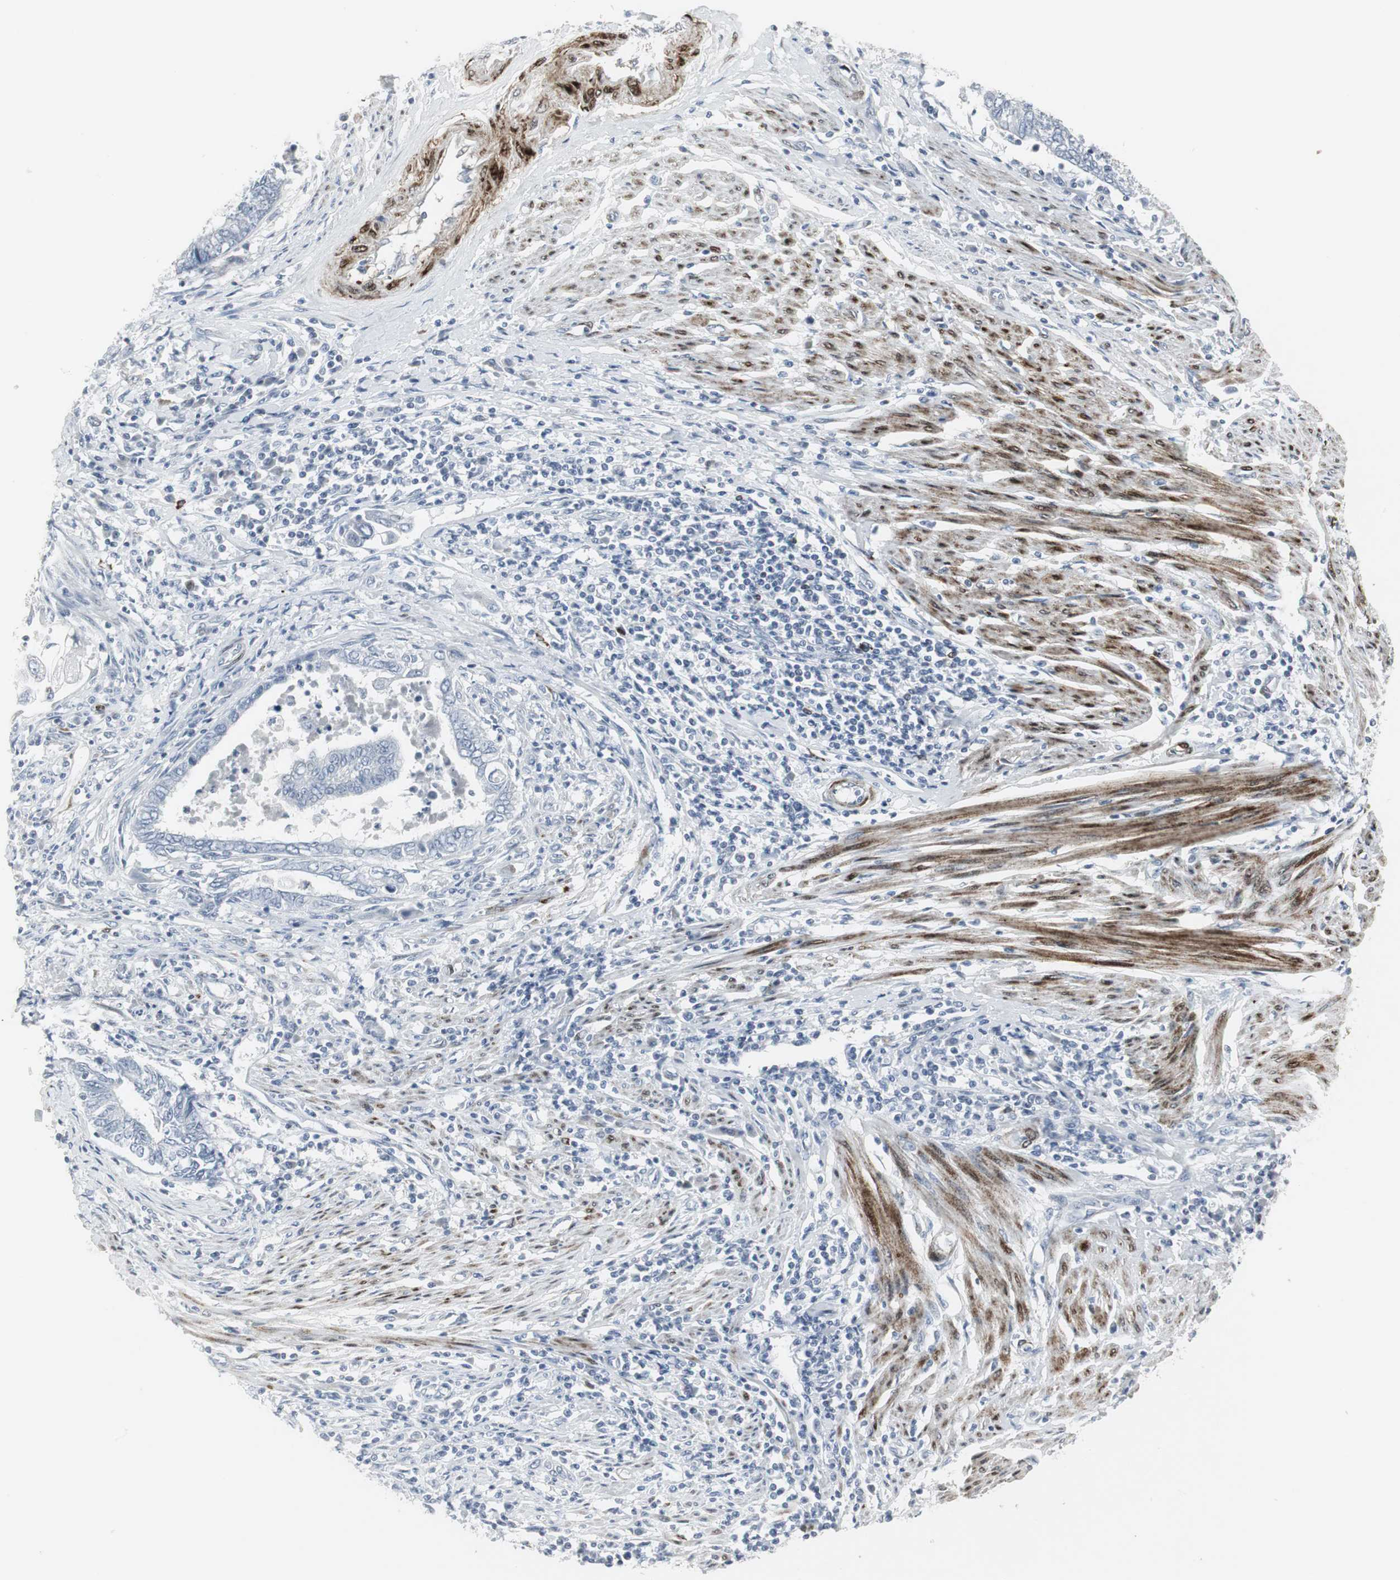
{"staining": {"intensity": "moderate", "quantity": "25%-75%", "location": "cytoplasmic/membranous"}, "tissue": "endometrial cancer", "cell_type": "Tumor cells", "image_type": "cancer", "snomed": [{"axis": "morphology", "description": "Adenocarcinoma, NOS"}, {"axis": "topography", "description": "Uterus"}, {"axis": "topography", "description": "Endometrium"}], "caption": "This photomicrograph exhibits IHC staining of endometrial adenocarcinoma, with medium moderate cytoplasmic/membranous expression in about 25%-75% of tumor cells.", "gene": "PPP1R14A", "patient": {"sex": "female", "age": 70}}